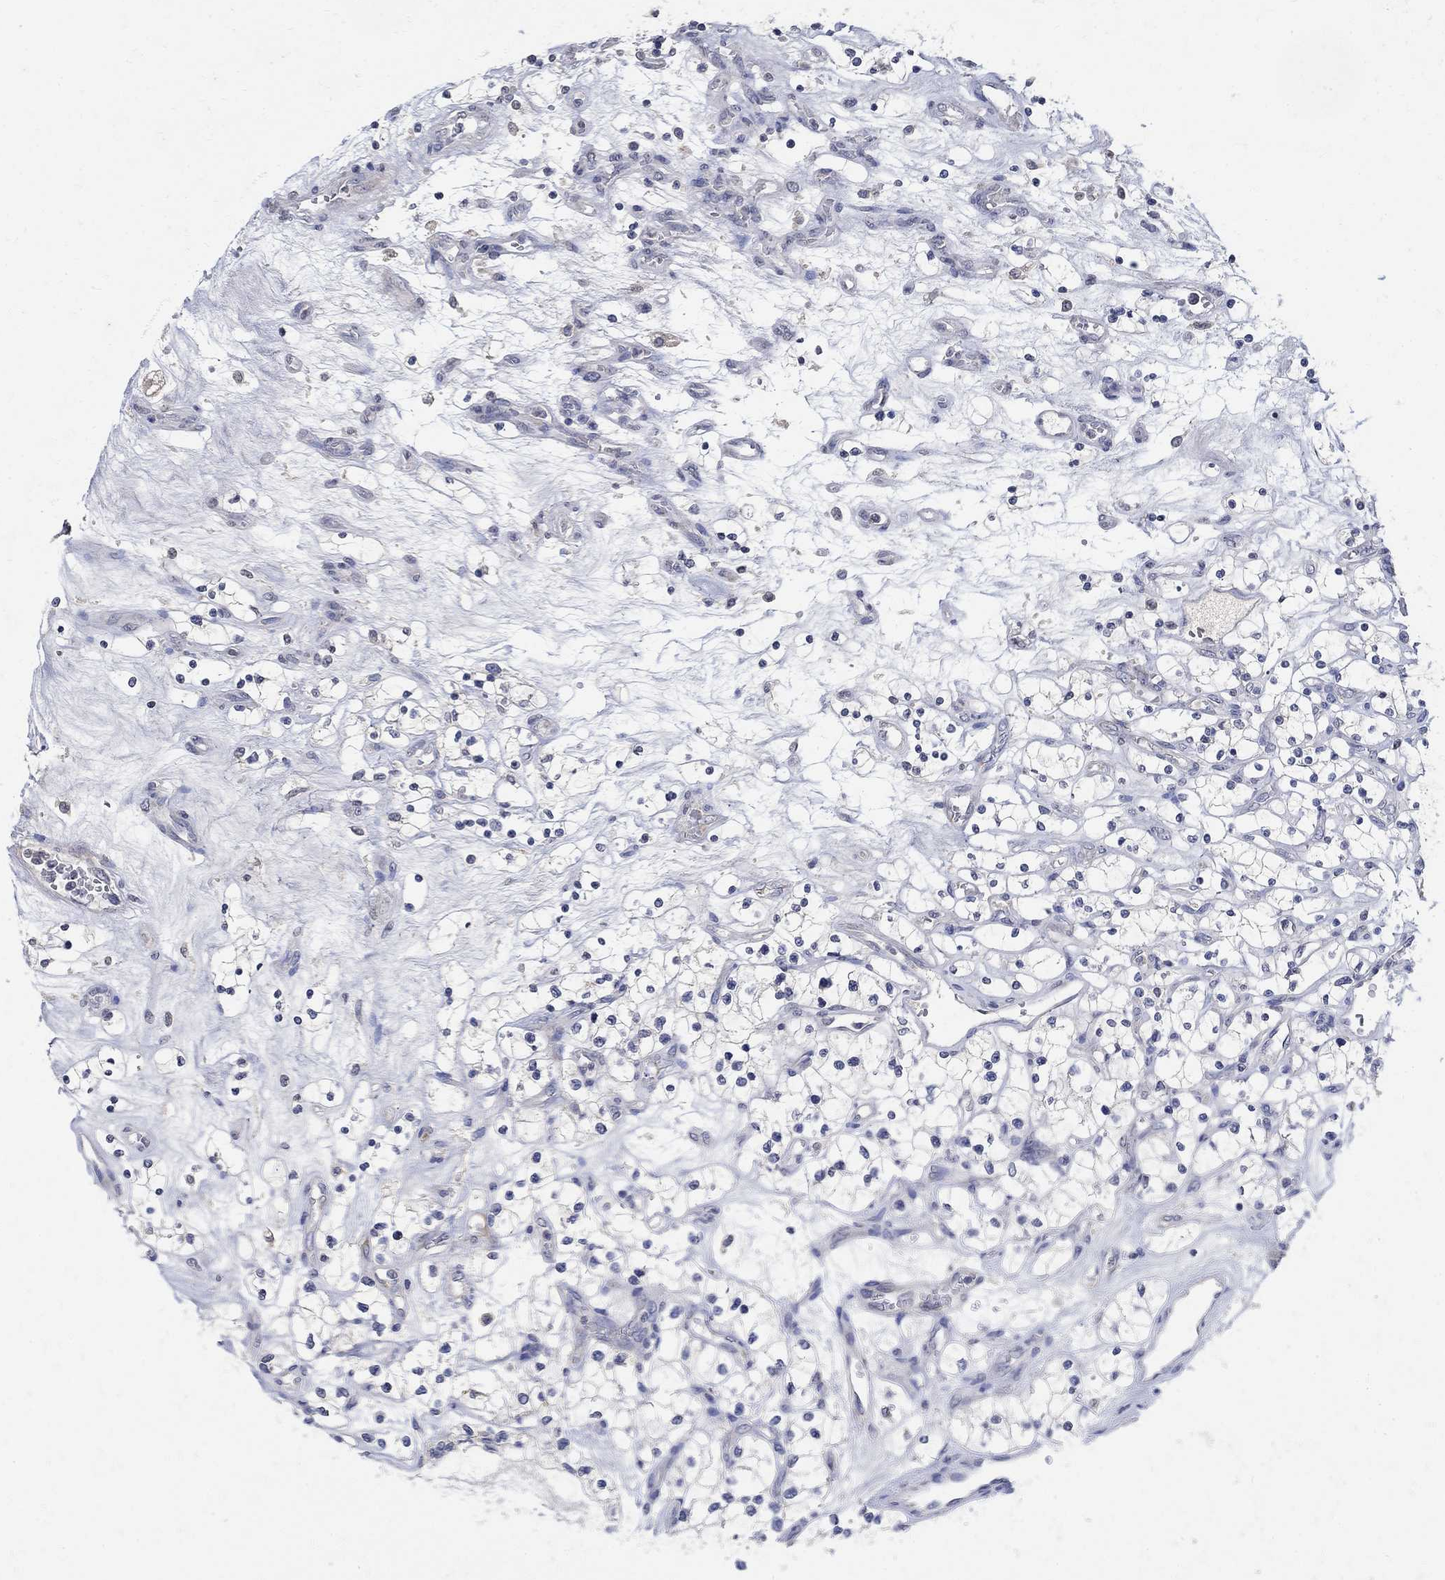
{"staining": {"intensity": "negative", "quantity": "none", "location": "none"}, "tissue": "renal cancer", "cell_type": "Tumor cells", "image_type": "cancer", "snomed": [{"axis": "morphology", "description": "Adenocarcinoma, NOS"}, {"axis": "topography", "description": "Kidney"}], "caption": "IHC image of neoplastic tissue: human renal adenocarcinoma stained with DAB shows no significant protein positivity in tumor cells.", "gene": "TMEM169", "patient": {"sex": "female", "age": 69}}